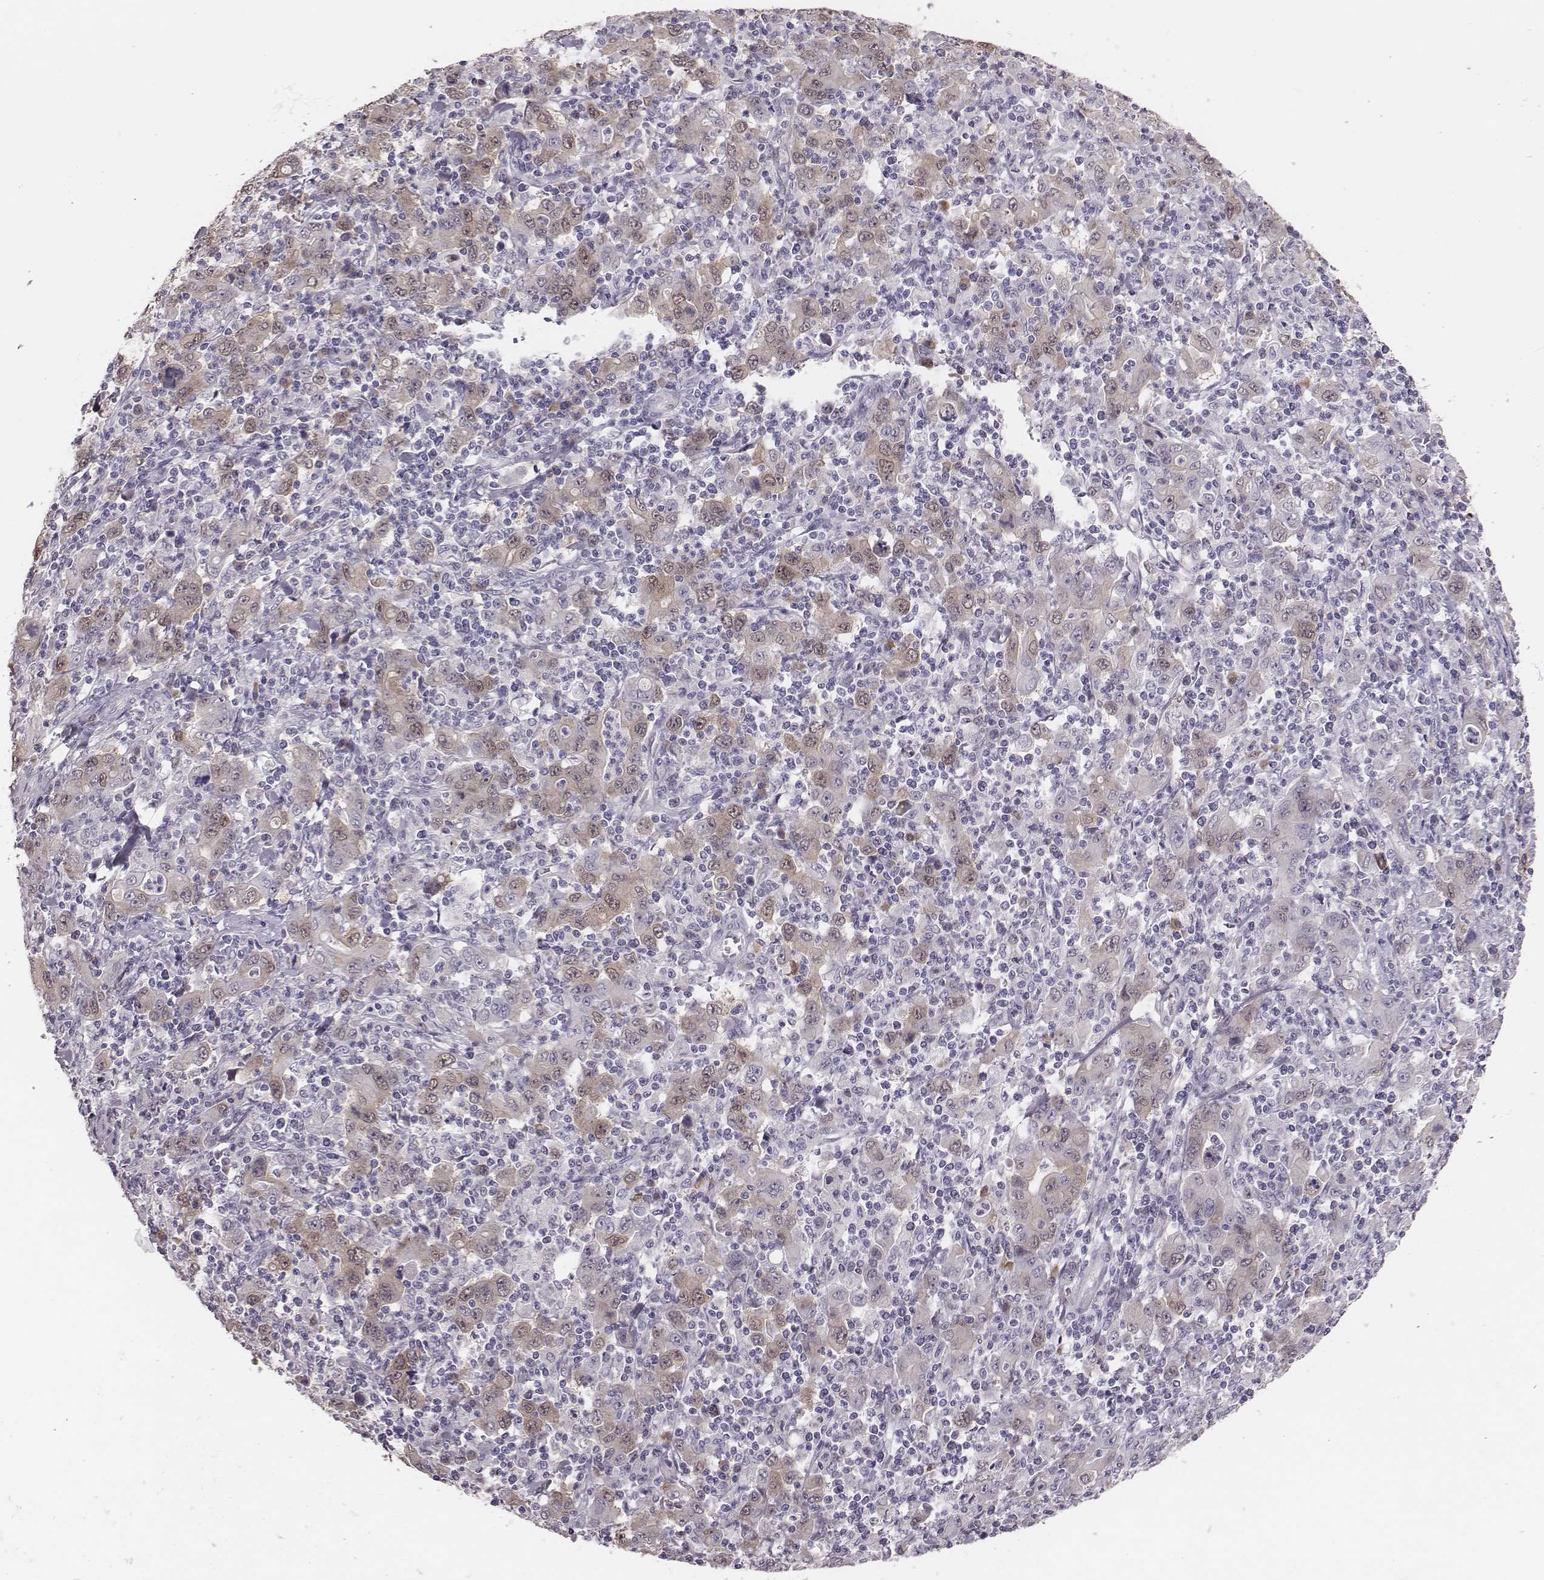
{"staining": {"intensity": "weak", "quantity": "<25%", "location": "cytoplasmic/membranous,nuclear"}, "tissue": "stomach cancer", "cell_type": "Tumor cells", "image_type": "cancer", "snomed": [{"axis": "morphology", "description": "Adenocarcinoma, NOS"}, {"axis": "topography", "description": "Stomach, upper"}], "caption": "Immunohistochemical staining of stomach cancer reveals no significant staining in tumor cells.", "gene": "PBK", "patient": {"sex": "male", "age": 69}}